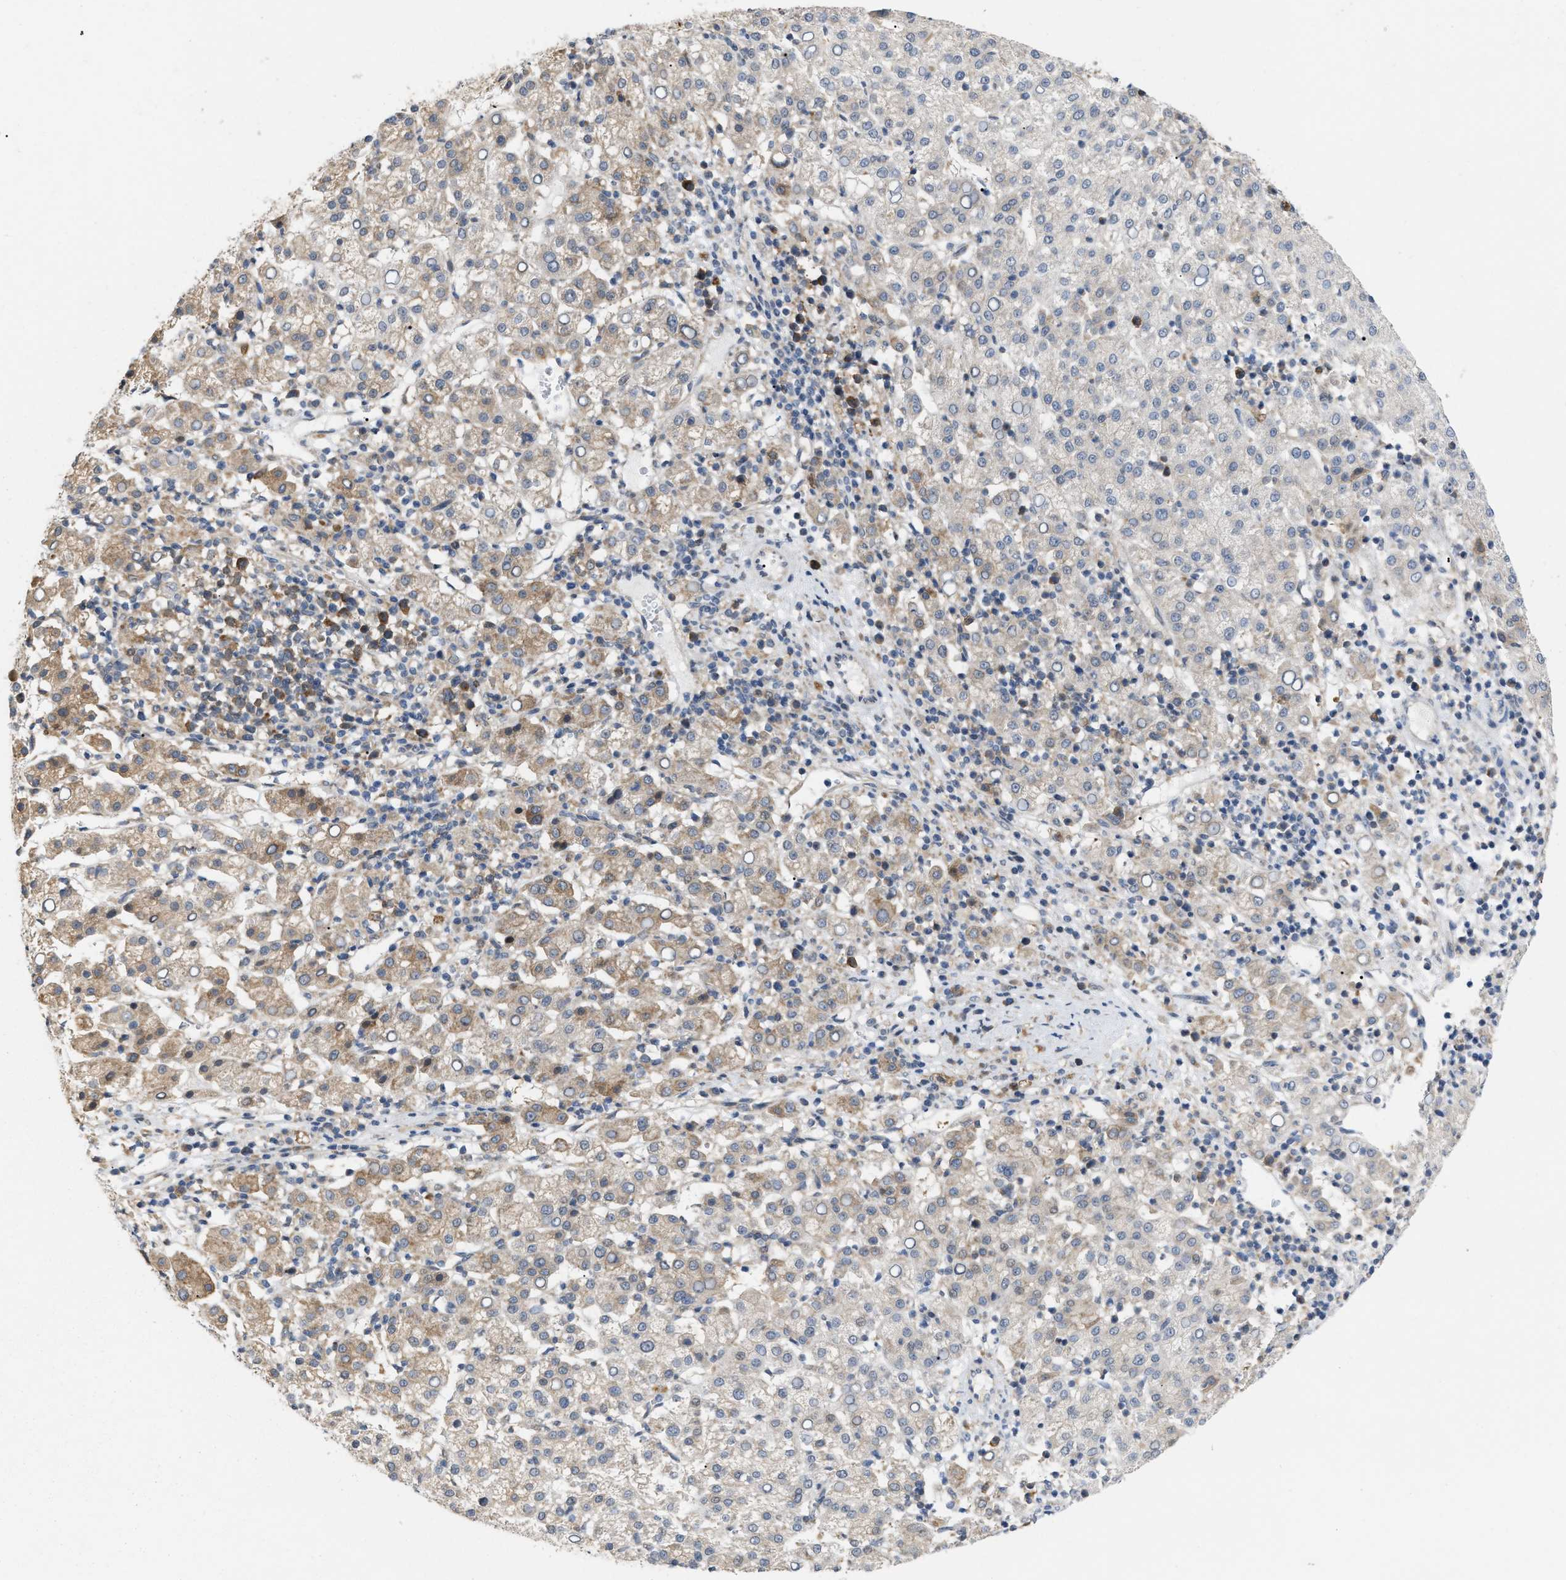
{"staining": {"intensity": "weak", "quantity": "25%-75%", "location": "cytoplasmic/membranous"}, "tissue": "liver cancer", "cell_type": "Tumor cells", "image_type": "cancer", "snomed": [{"axis": "morphology", "description": "Carcinoma, Hepatocellular, NOS"}, {"axis": "topography", "description": "Liver"}], "caption": "Tumor cells demonstrate weak cytoplasmic/membranous positivity in about 25%-75% of cells in liver hepatocellular carcinoma.", "gene": "CSNK1A1", "patient": {"sex": "female", "age": 58}}